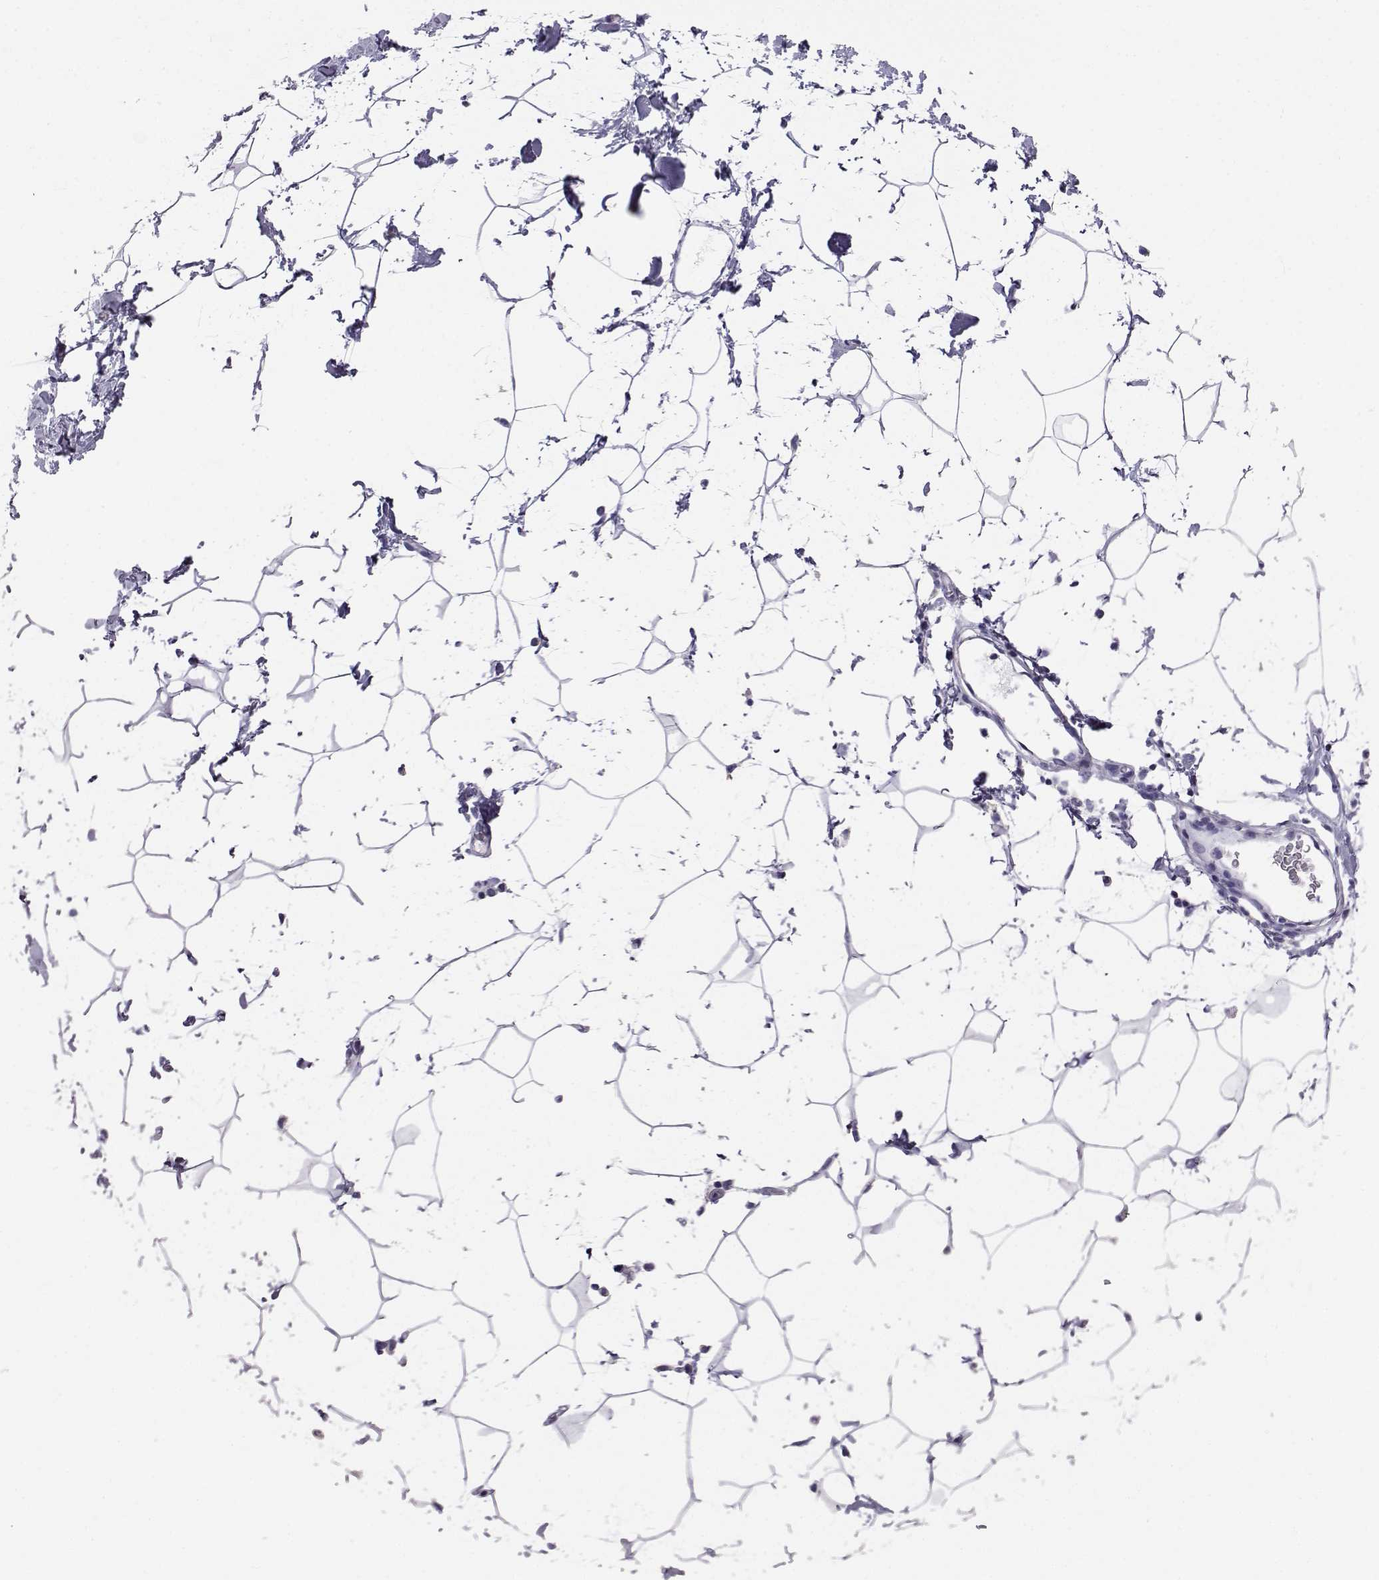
{"staining": {"intensity": "negative", "quantity": "none", "location": "none"}, "tissue": "breast", "cell_type": "Adipocytes", "image_type": "normal", "snomed": [{"axis": "morphology", "description": "Normal tissue, NOS"}, {"axis": "topography", "description": "Breast"}], "caption": "A histopathology image of breast stained for a protein displays no brown staining in adipocytes. (Immunohistochemistry (ihc), brightfield microscopy, high magnification).", "gene": "AKR1B1", "patient": {"sex": "female", "age": 32}}